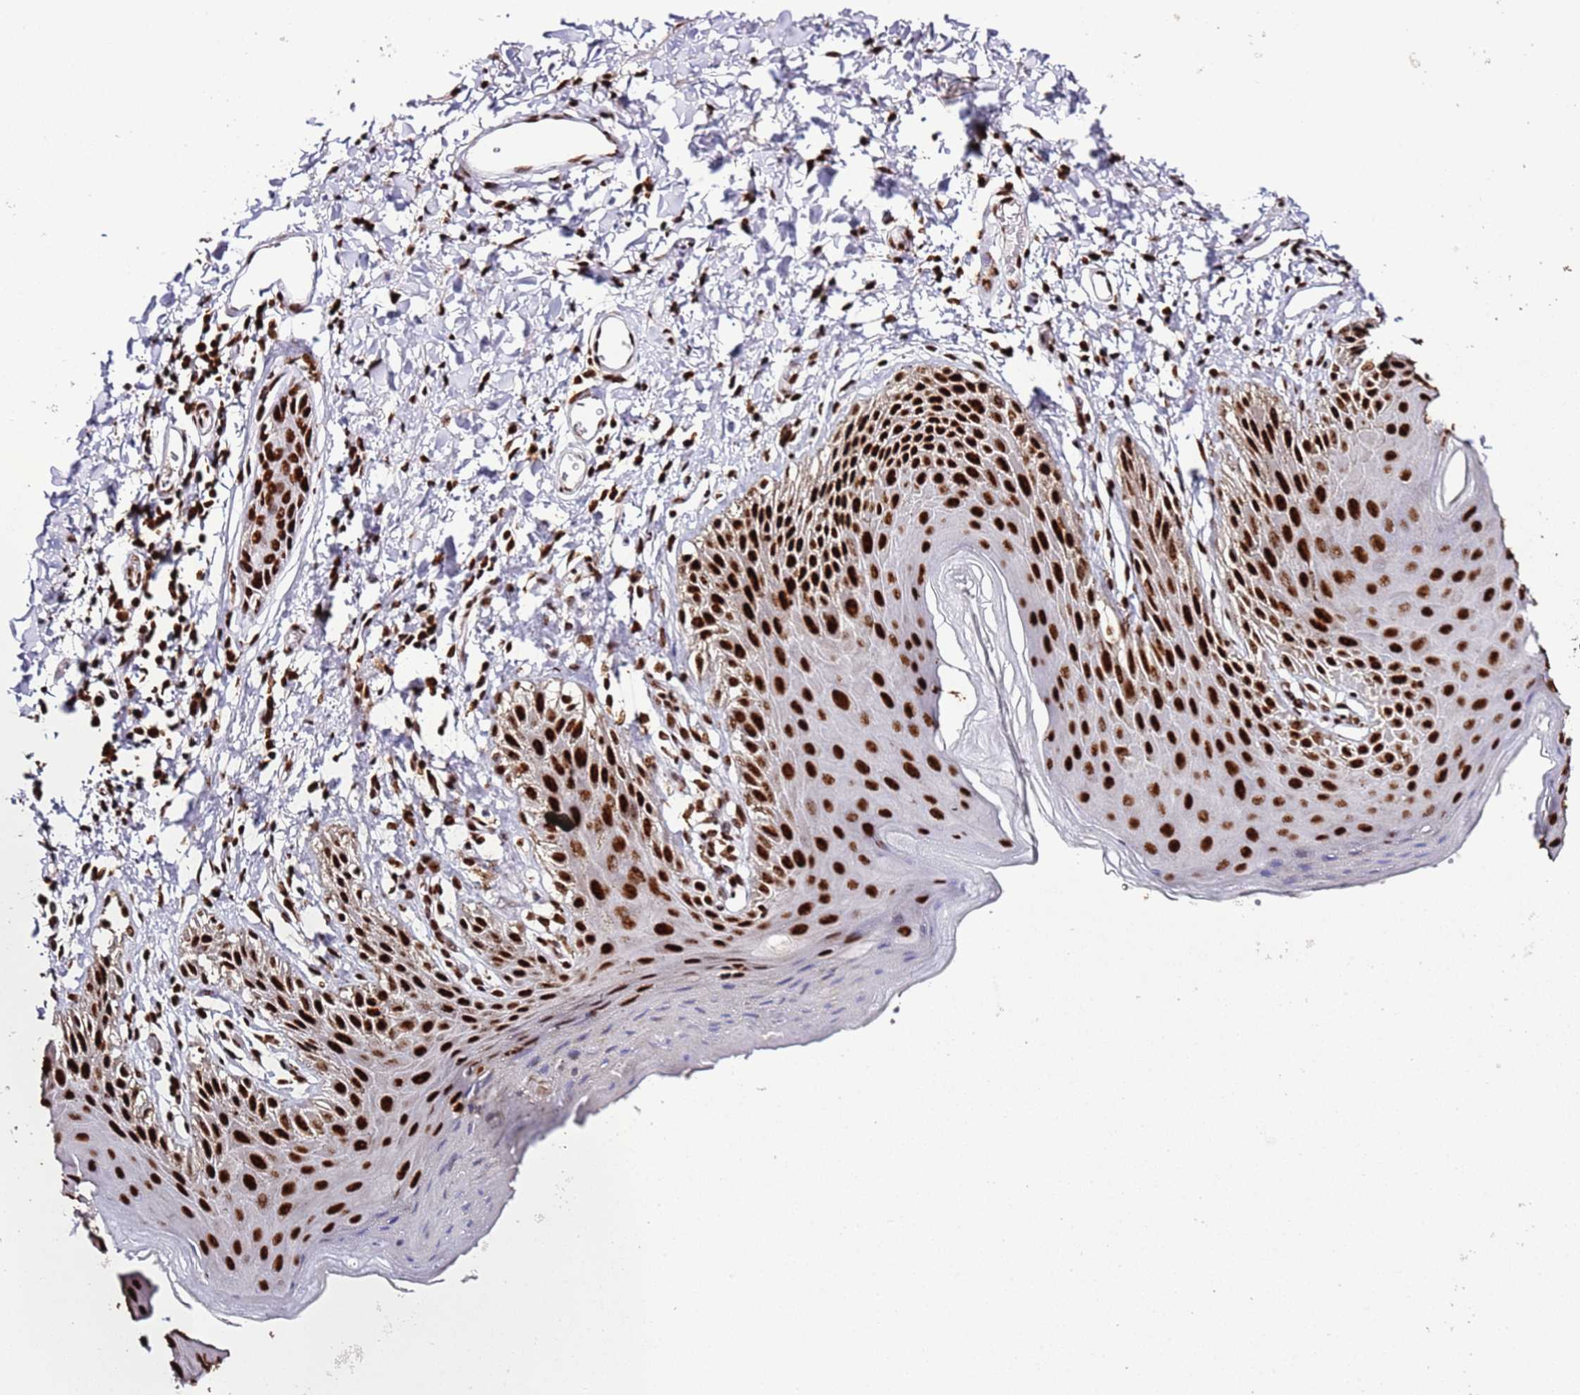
{"staining": {"intensity": "strong", "quantity": ">75%", "location": "nuclear"}, "tissue": "skin", "cell_type": "Epidermal cells", "image_type": "normal", "snomed": [{"axis": "morphology", "description": "Normal tissue, NOS"}, {"axis": "topography", "description": "Anal"}], "caption": "Strong nuclear staining for a protein is identified in approximately >75% of epidermal cells of normal skin using immunohistochemistry (IHC).", "gene": "C6orf226", "patient": {"sex": "male", "age": 44}}